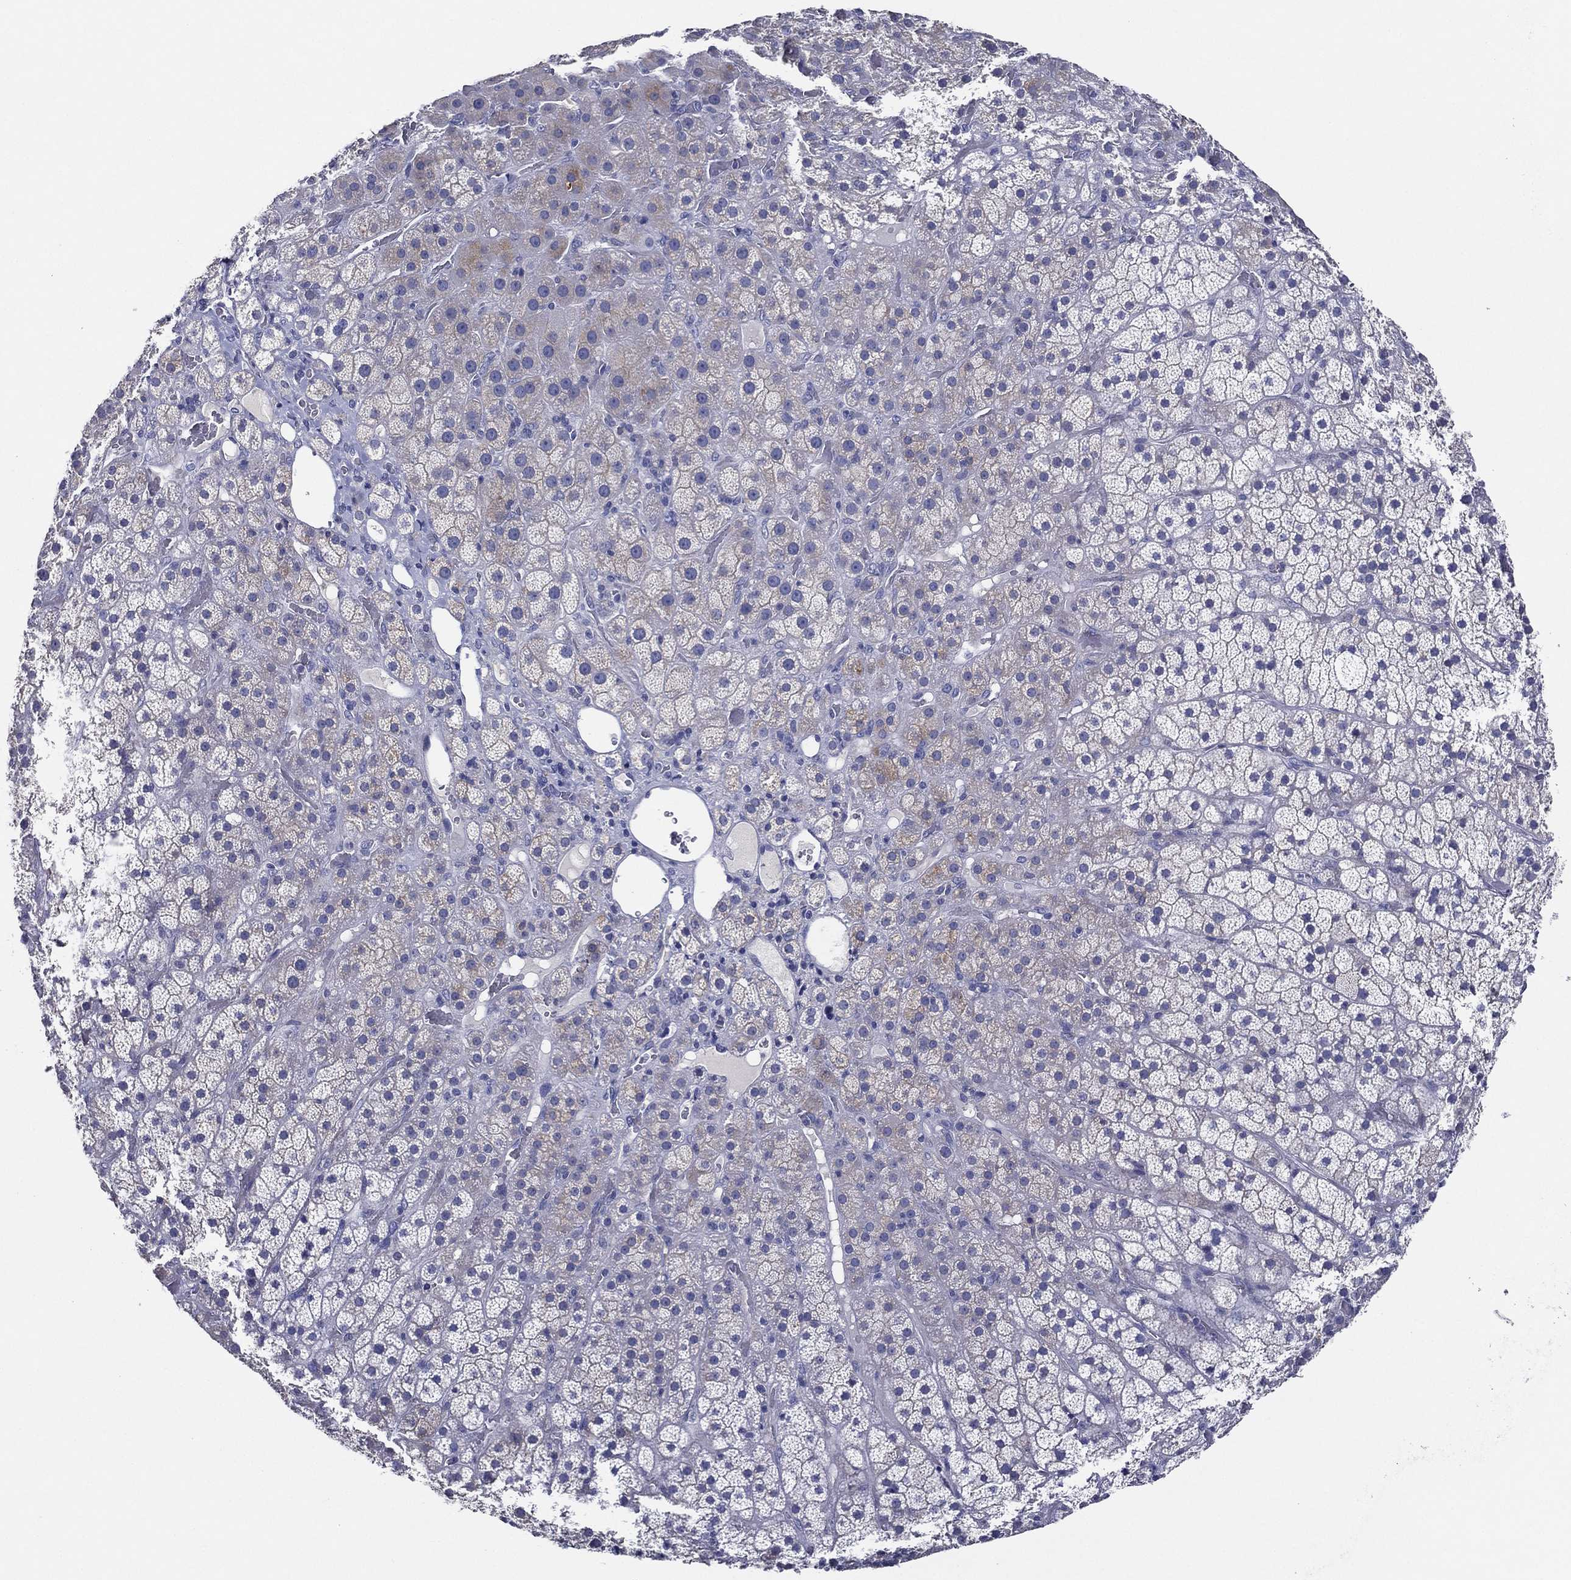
{"staining": {"intensity": "moderate", "quantity": "<25%", "location": "cytoplasmic/membranous"}, "tissue": "adrenal gland", "cell_type": "Glandular cells", "image_type": "normal", "snomed": [{"axis": "morphology", "description": "Normal tissue, NOS"}, {"axis": "topography", "description": "Adrenal gland"}], "caption": "IHC photomicrograph of unremarkable adrenal gland: adrenal gland stained using immunohistochemistry (IHC) demonstrates low levels of moderate protein expression localized specifically in the cytoplasmic/membranous of glandular cells, appearing as a cytoplasmic/membranous brown color.", "gene": "TFAP2A", "patient": {"sex": "male", "age": 57}}